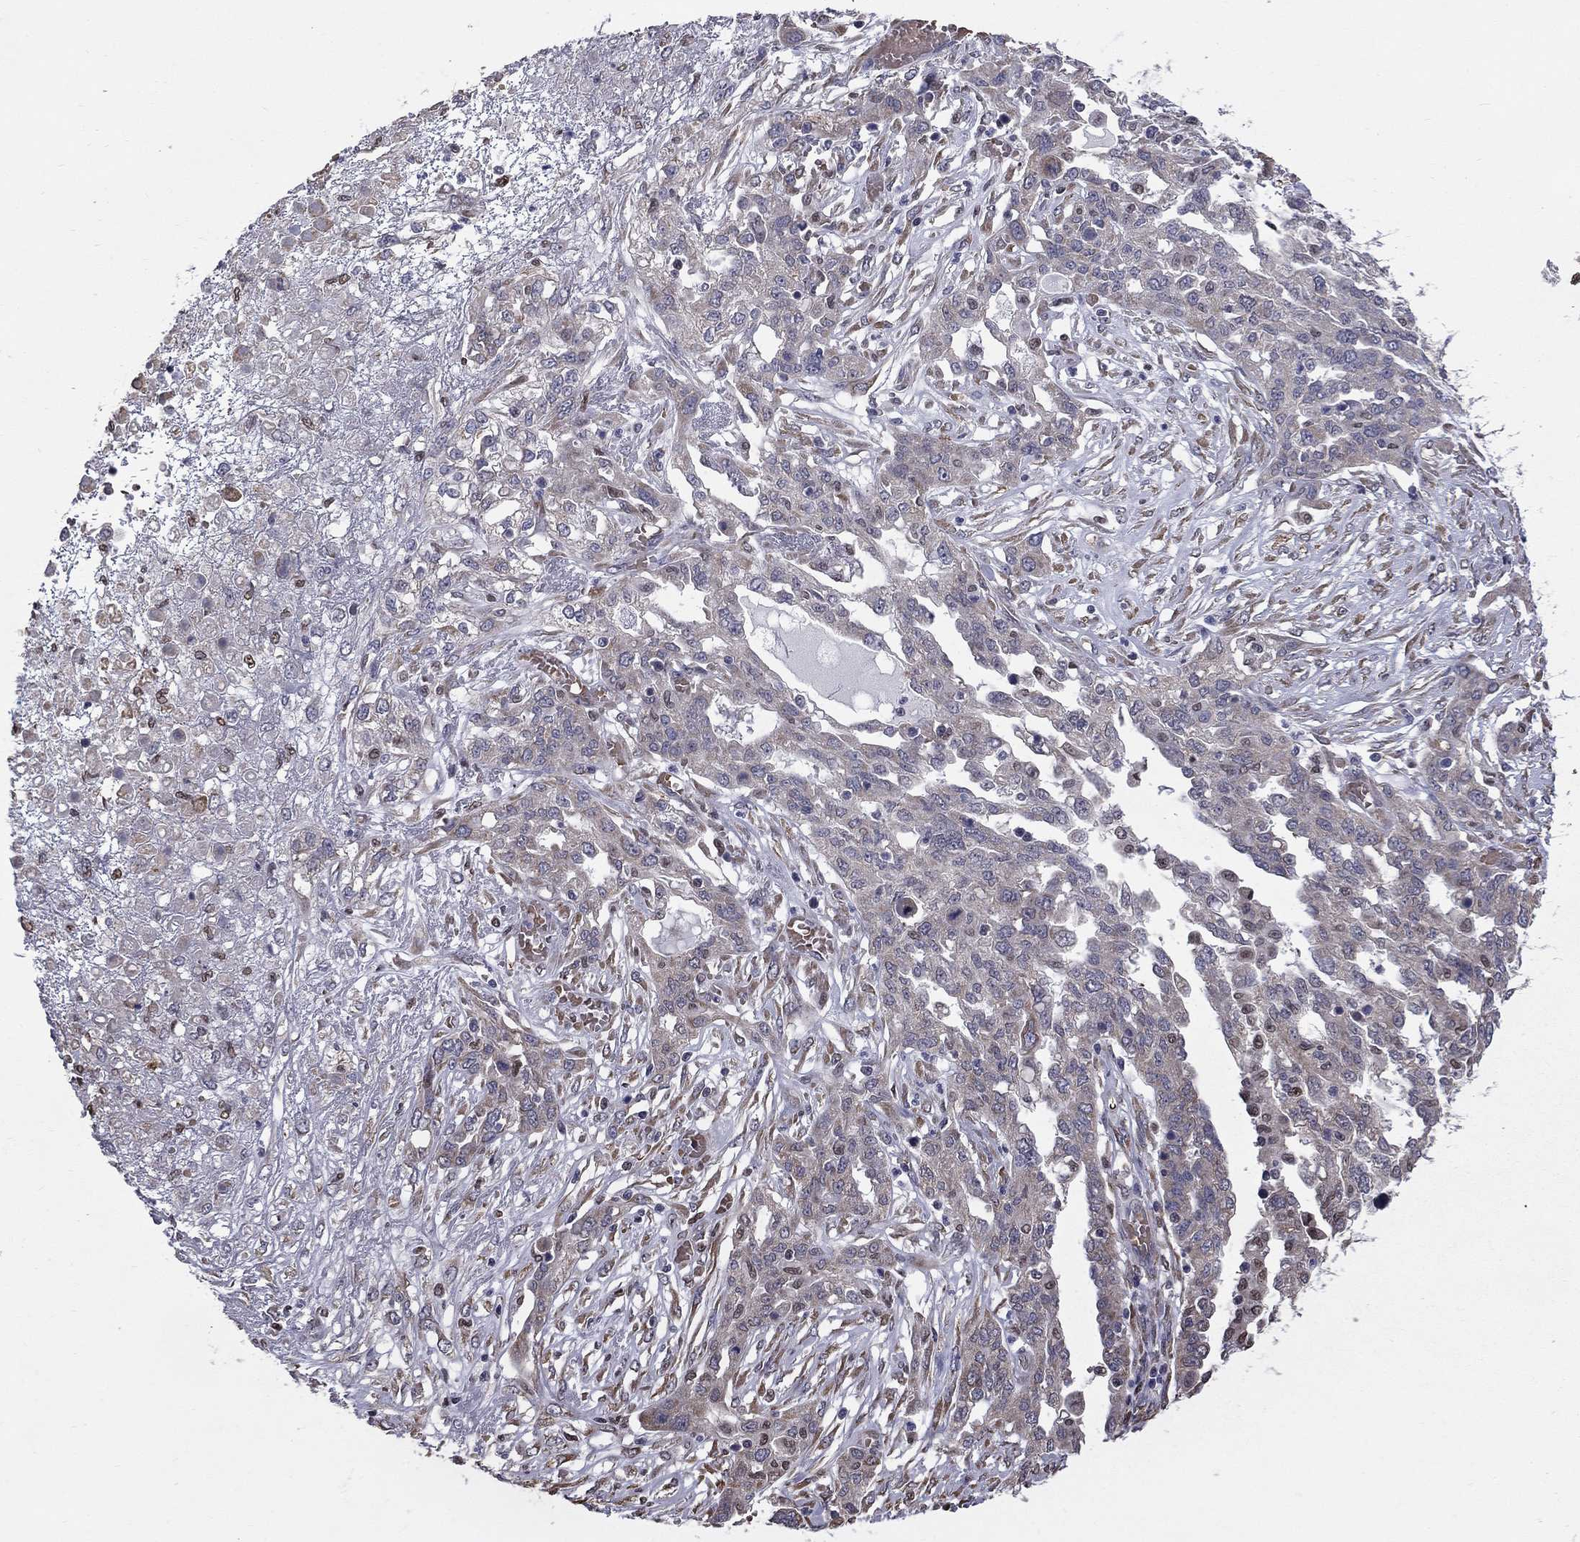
{"staining": {"intensity": "negative", "quantity": "none", "location": "none"}, "tissue": "ovarian cancer", "cell_type": "Tumor cells", "image_type": "cancer", "snomed": [{"axis": "morphology", "description": "Cystadenocarcinoma, serous, NOS"}, {"axis": "topography", "description": "Ovary"}], "caption": "Micrograph shows no significant protein staining in tumor cells of ovarian serous cystadenocarcinoma. Brightfield microscopy of immunohistochemistry stained with DAB (3,3'-diaminobenzidine) (brown) and hematoxylin (blue), captured at high magnification.", "gene": "HSPB2", "patient": {"sex": "female", "age": 67}}